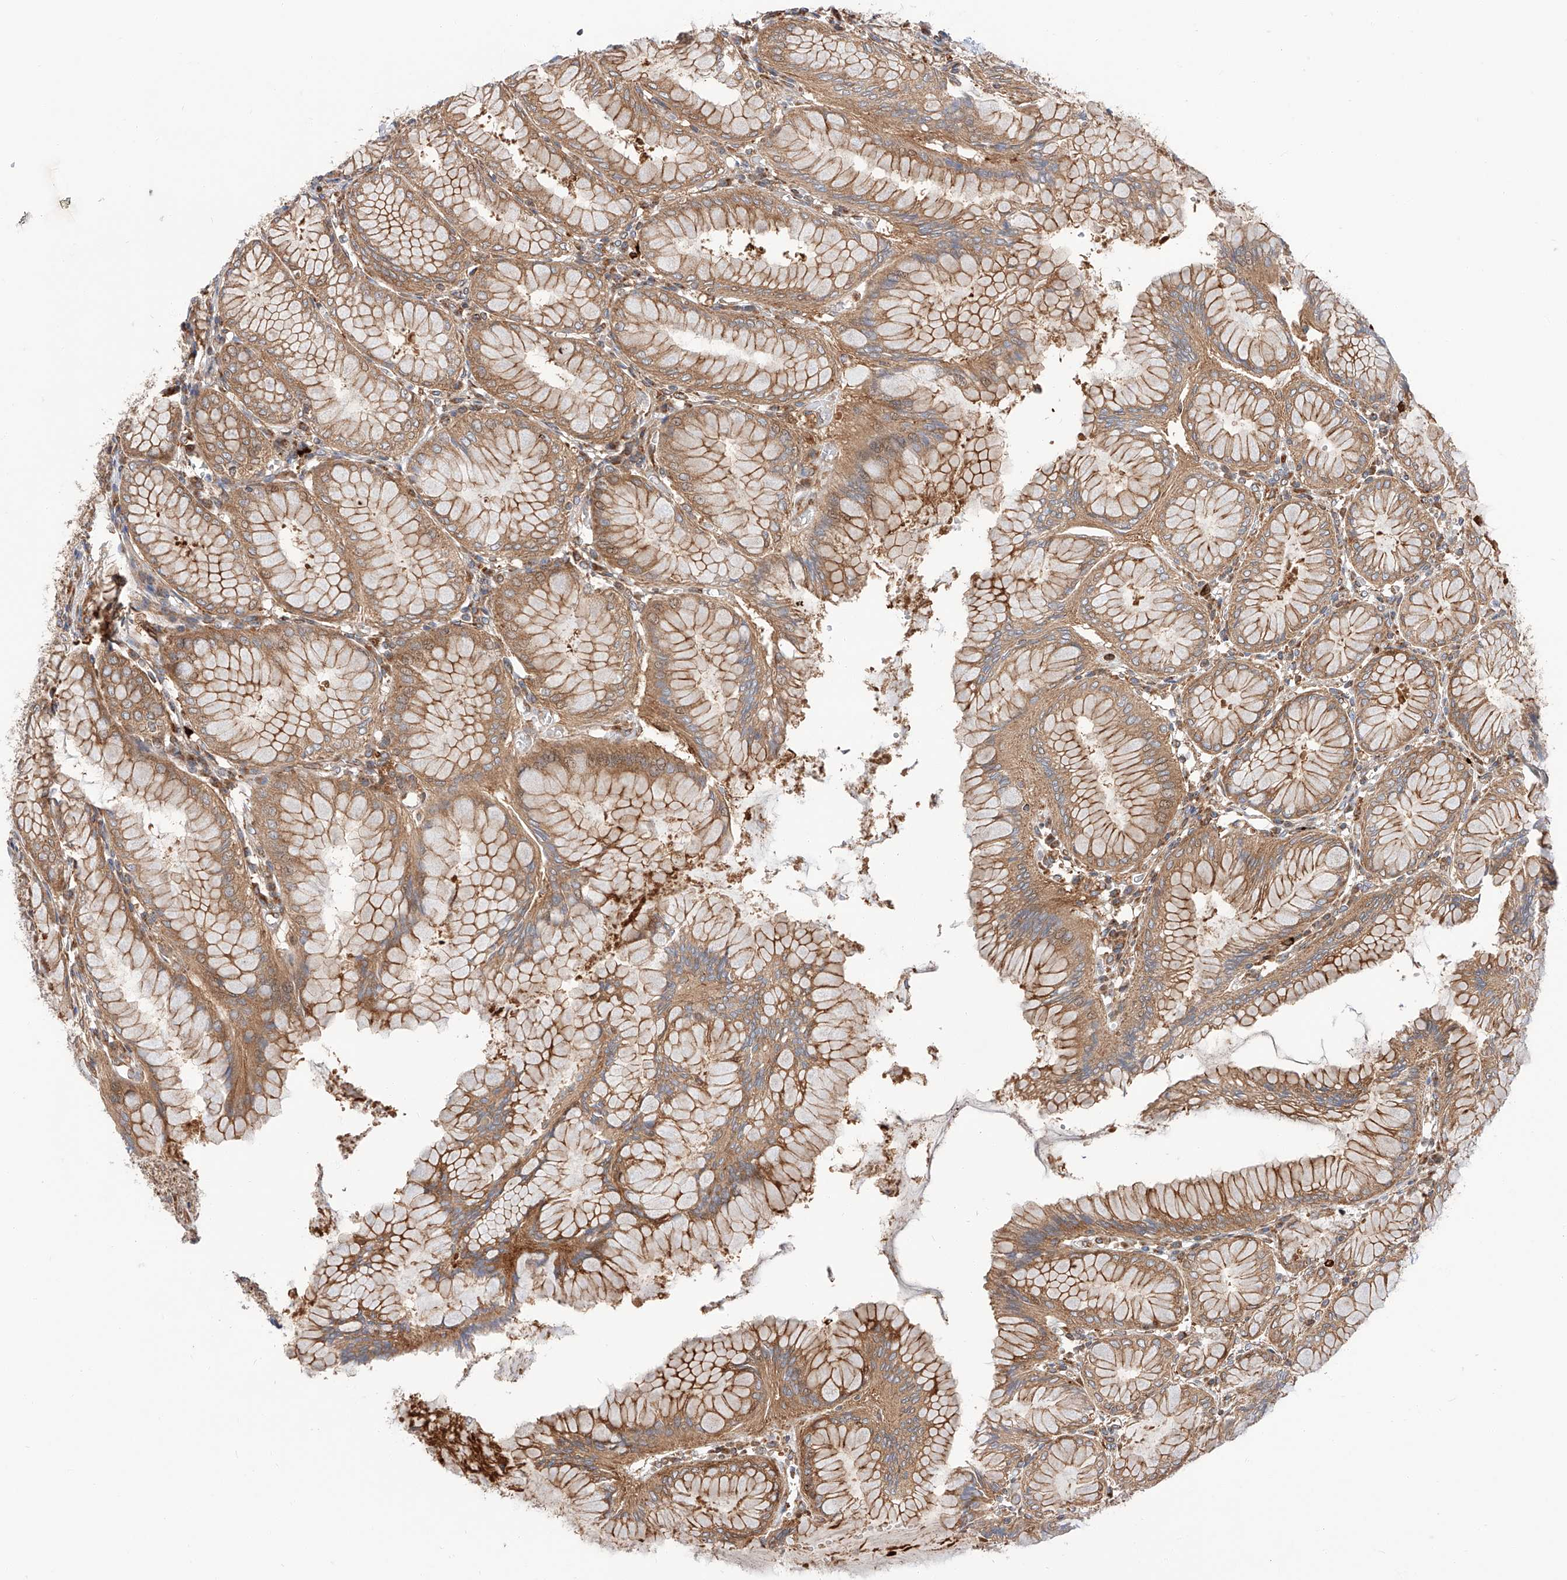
{"staining": {"intensity": "moderate", "quantity": ">75%", "location": "cytoplasmic/membranous"}, "tissue": "stomach", "cell_type": "Glandular cells", "image_type": "normal", "snomed": [{"axis": "morphology", "description": "Normal tissue, NOS"}, {"axis": "topography", "description": "Stomach, lower"}], "caption": "A high-resolution photomicrograph shows immunohistochemistry (IHC) staining of unremarkable stomach, which exhibits moderate cytoplasmic/membranous staining in about >75% of glandular cells.", "gene": "ISCA2", "patient": {"sex": "female", "age": 56}}